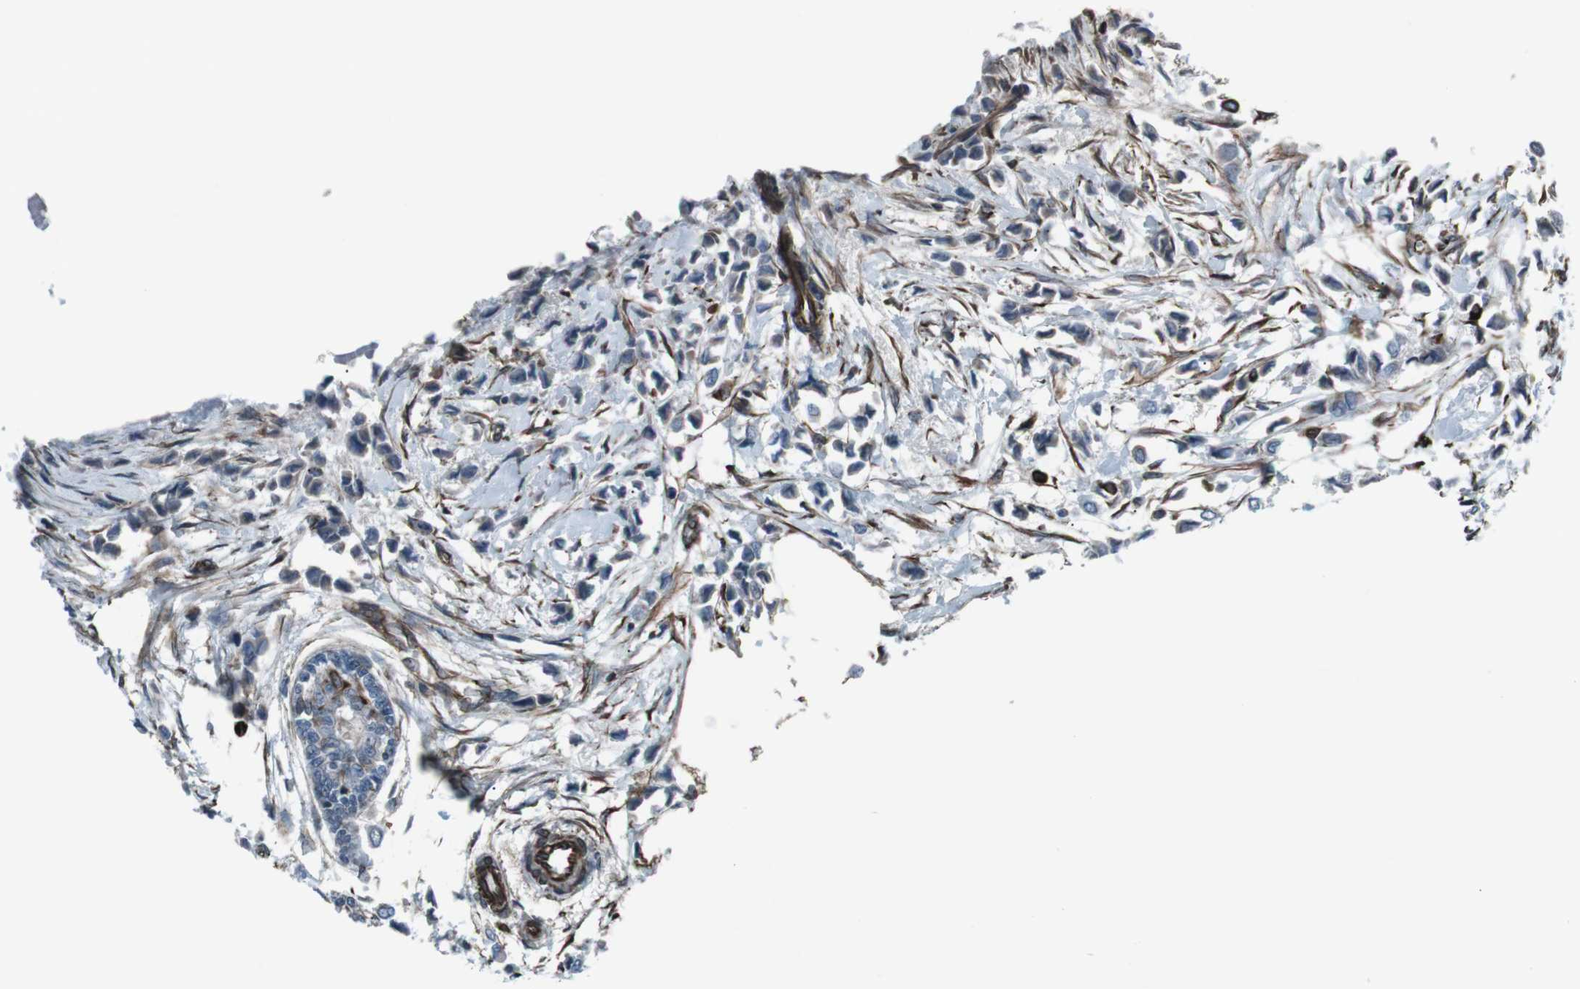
{"staining": {"intensity": "negative", "quantity": "none", "location": "none"}, "tissue": "breast cancer", "cell_type": "Tumor cells", "image_type": "cancer", "snomed": [{"axis": "morphology", "description": "Lobular carcinoma"}, {"axis": "topography", "description": "Breast"}], "caption": "This is an IHC histopathology image of human breast lobular carcinoma. There is no staining in tumor cells.", "gene": "TMEM141", "patient": {"sex": "female", "age": 51}}